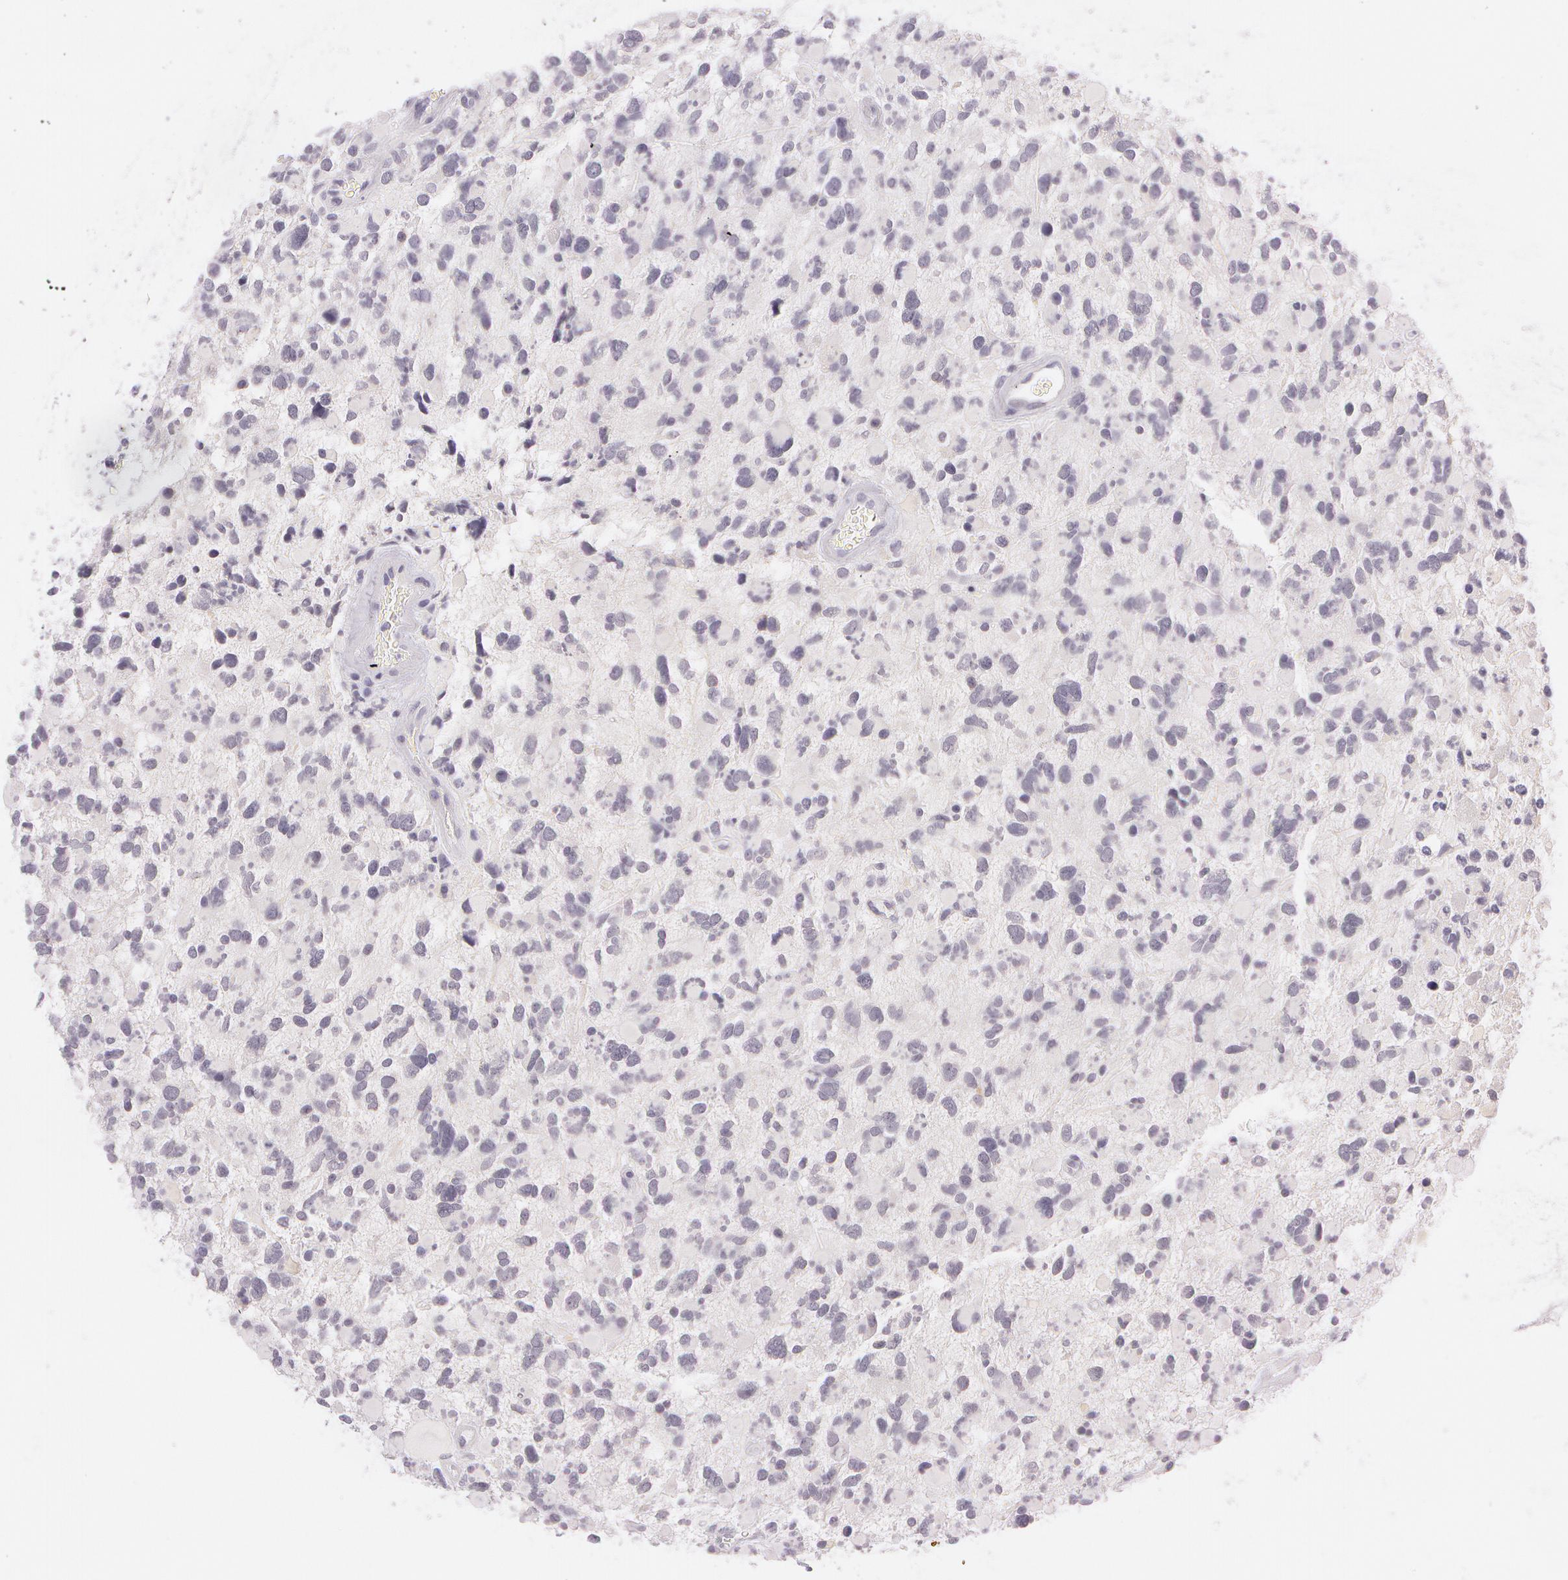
{"staining": {"intensity": "negative", "quantity": "none", "location": "none"}, "tissue": "glioma", "cell_type": "Tumor cells", "image_type": "cancer", "snomed": [{"axis": "morphology", "description": "Glioma, malignant, High grade"}, {"axis": "topography", "description": "Brain"}], "caption": "Tumor cells are negative for brown protein staining in high-grade glioma (malignant). (IHC, brightfield microscopy, high magnification).", "gene": "OTC", "patient": {"sex": "female", "age": 37}}